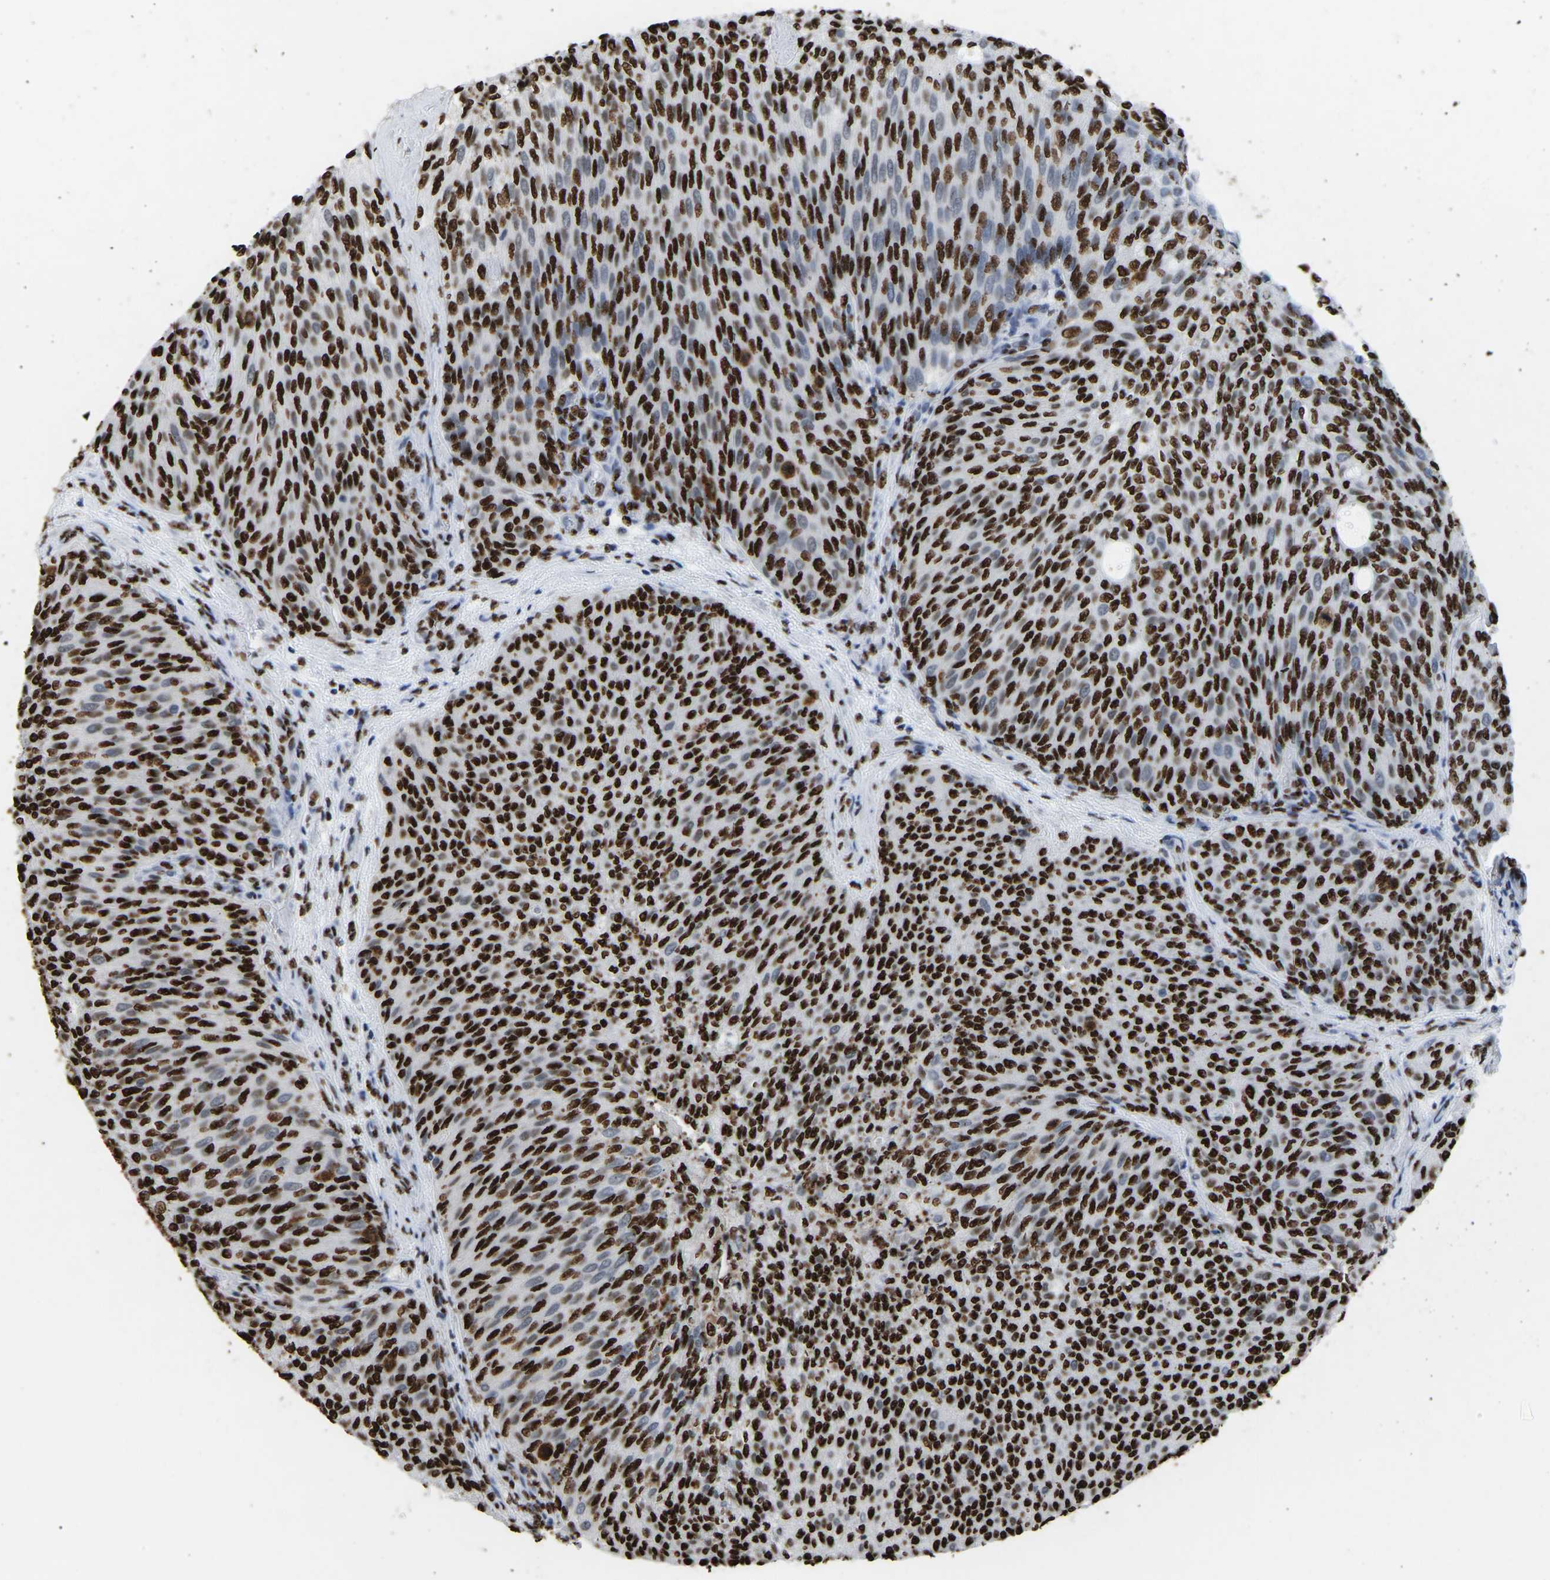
{"staining": {"intensity": "strong", "quantity": ">75%", "location": "nuclear"}, "tissue": "urothelial cancer", "cell_type": "Tumor cells", "image_type": "cancer", "snomed": [{"axis": "morphology", "description": "Urothelial carcinoma, Low grade"}, {"axis": "topography", "description": "Urinary bladder"}], "caption": "A high-resolution photomicrograph shows IHC staining of urothelial cancer, which shows strong nuclear expression in approximately >75% of tumor cells. The staining was performed using DAB, with brown indicating positive protein expression. Nuclei are stained blue with hematoxylin.", "gene": "RBL2", "patient": {"sex": "female", "age": 79}}